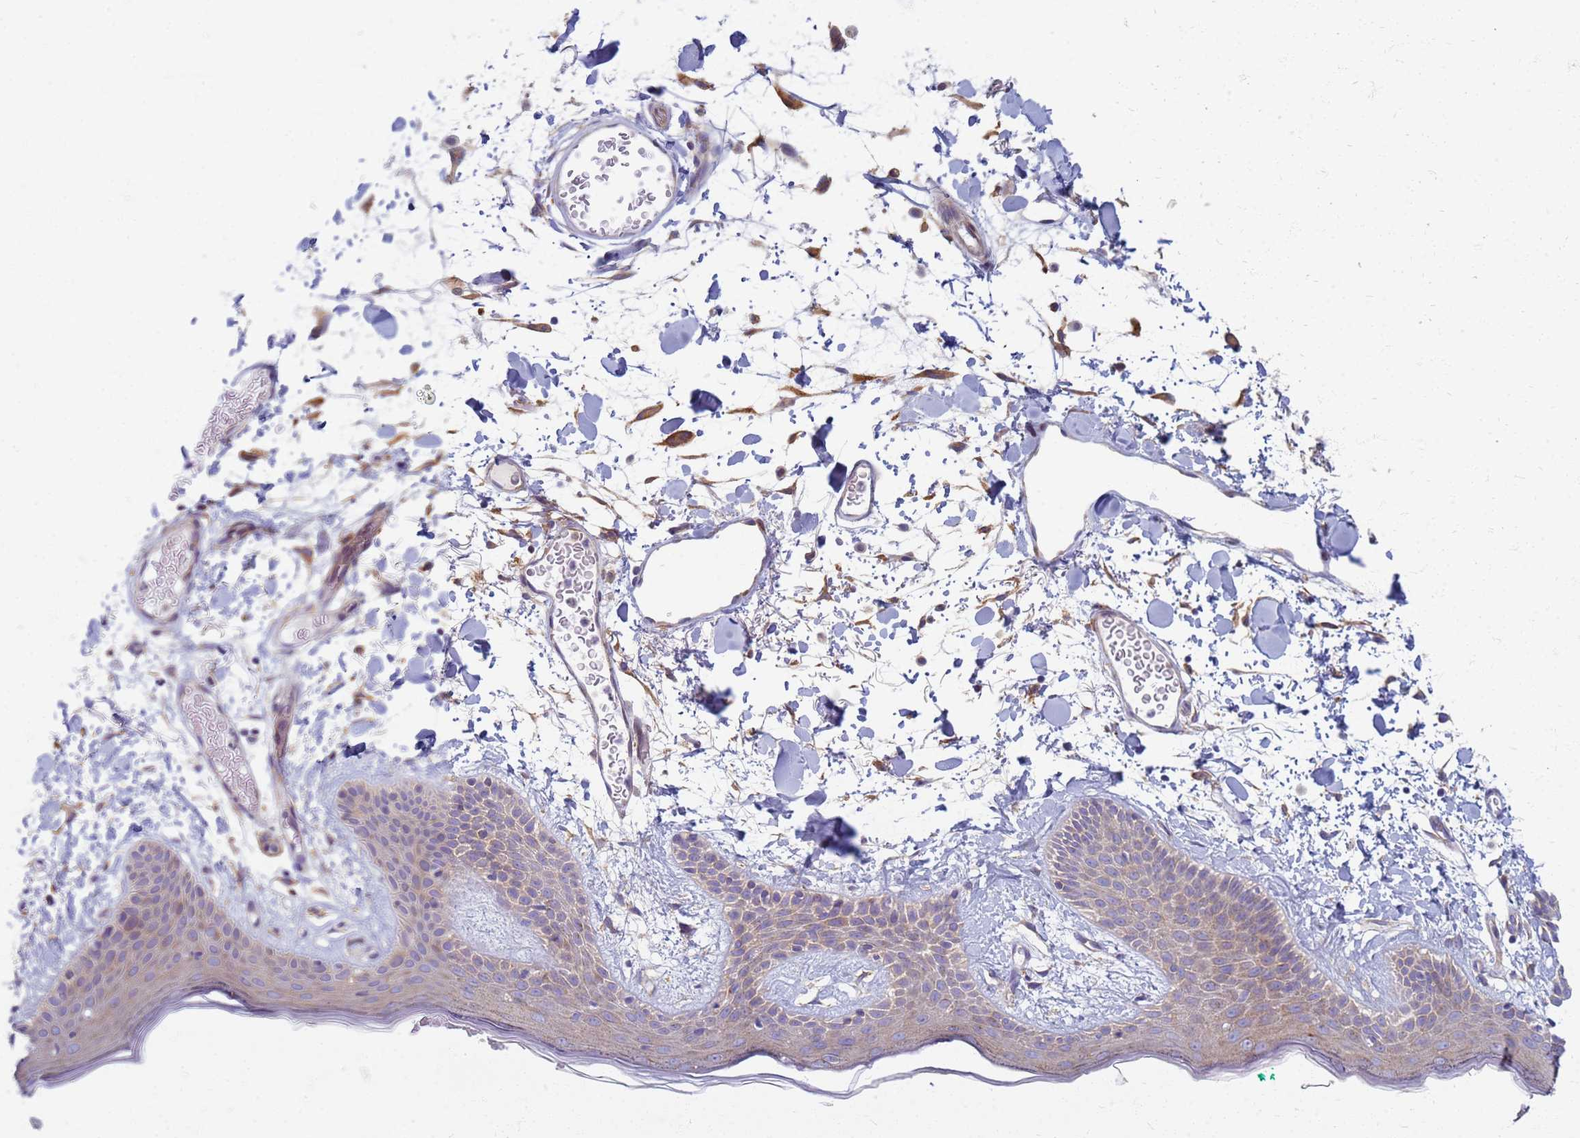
{"staining": {"intensity": "weak", "quantity": "25%-75%", "location": "cytoplasmic/membranous"}, "tissue": "skin", "cell_type": "Fibroblasts", "image_type": "normal", "snomed": [{"axis": "morphology", "description": "Normal tissue, NOS"}, {"axis": "topography", "description": "Skin"}], "caption": "Skin stained with DAB (3,3'-diaminobenzidine) immunohistochemistry (IHC) shows low levels of weak cytoplasmic/membranous positivity in about 25%-75% of fibroblasts.", "gene": "EEA1", "patient": {"sex": "male", "age": 79}}